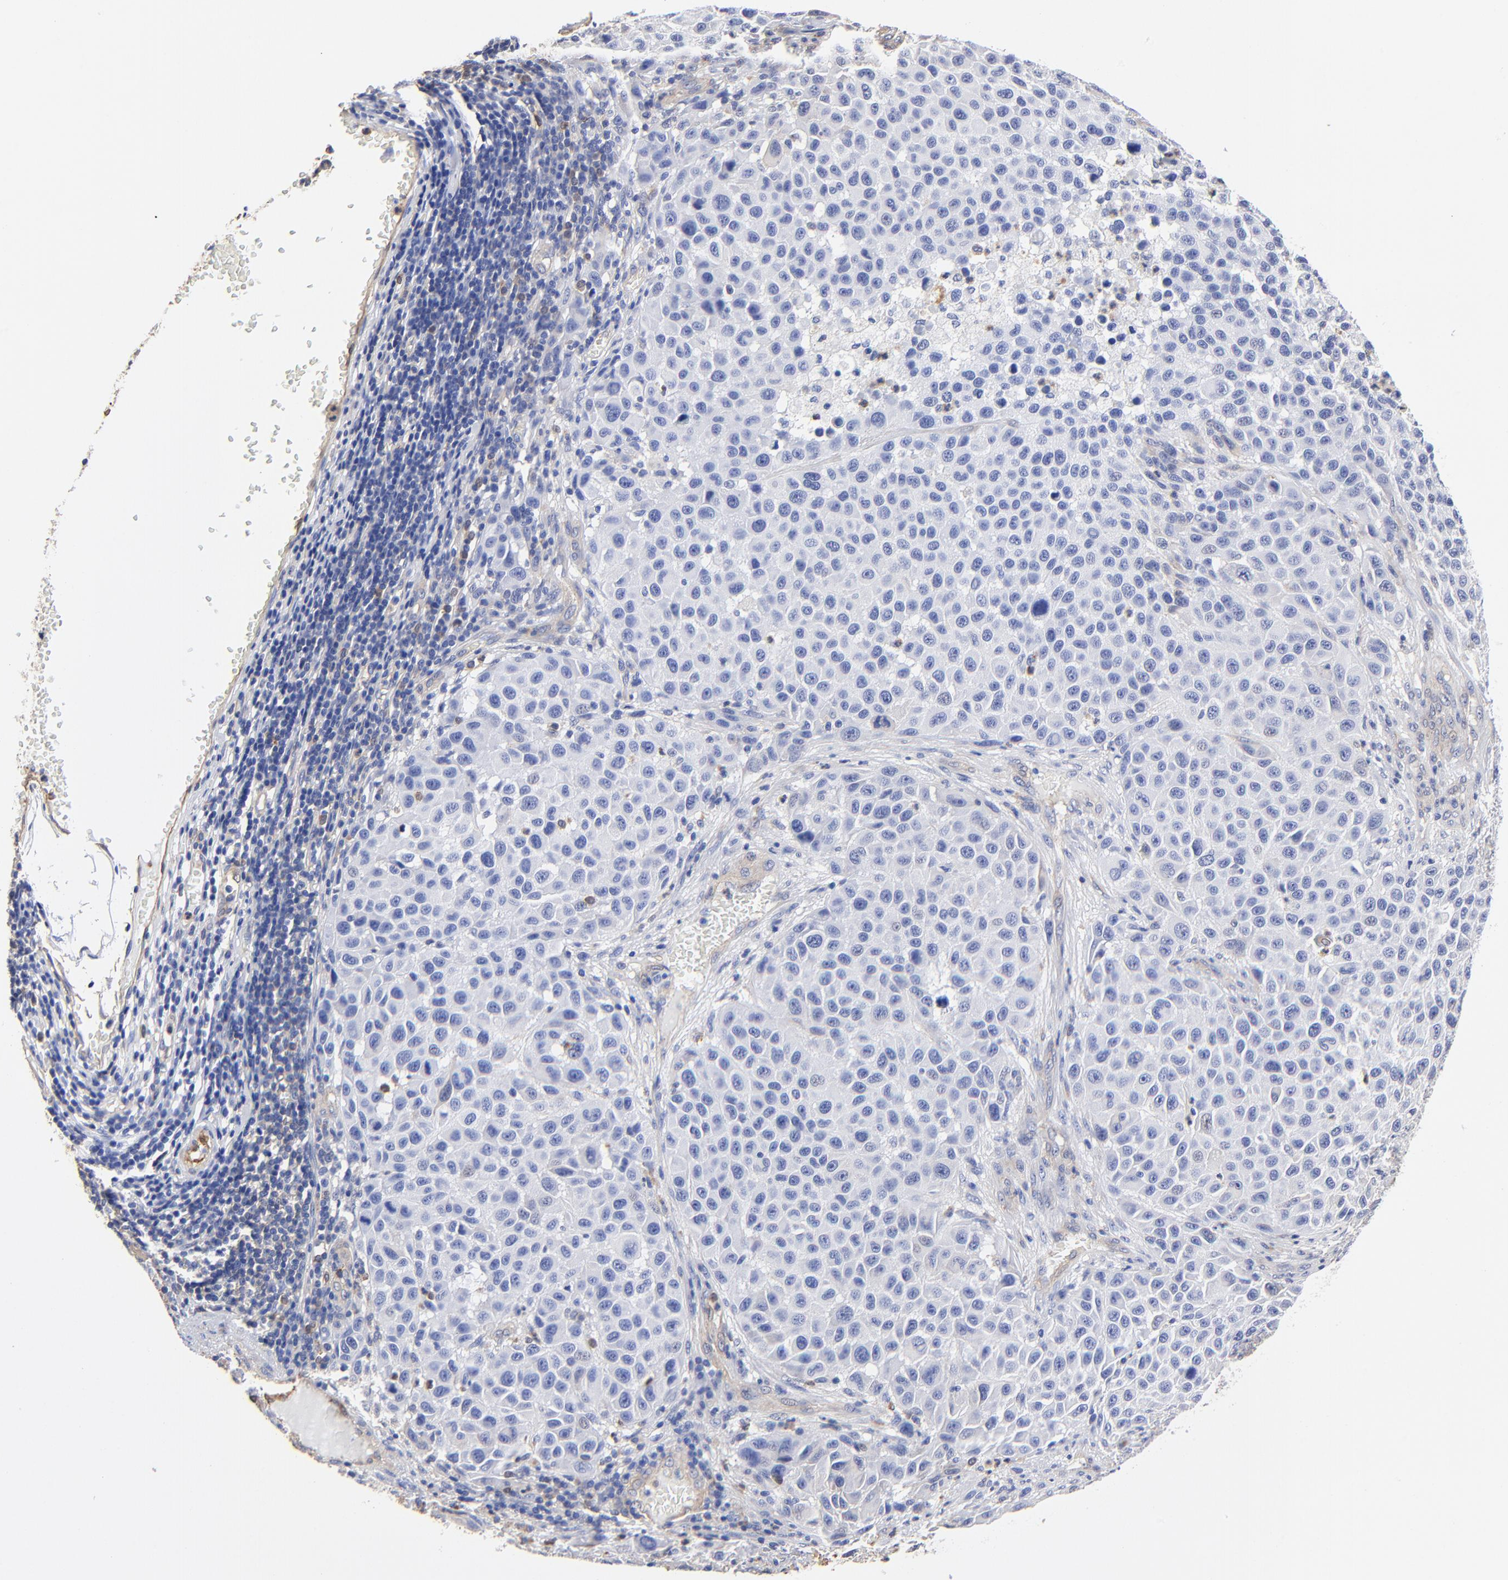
{"staining": {"intensity": "negative", "quantity": "none", "location": "none"}, "tissue": "melanoma", "cell_type": "Tumor cells", "image_type": "cancer", "snomed": [{"axis": "morphology", "description": "Malignant melanoma, Metastatic site"}, {"axis": "topography", "description": "Lymph node"}], "caption": "This image is of melanoma stained with immunohistochemistry (IHC) to label a protein in brown with the nuclei are counter-stained blue. There is no positivity in tumor cells.", "gene": "TAGLN2", "patient": {"sex": "male", "age": 61}}